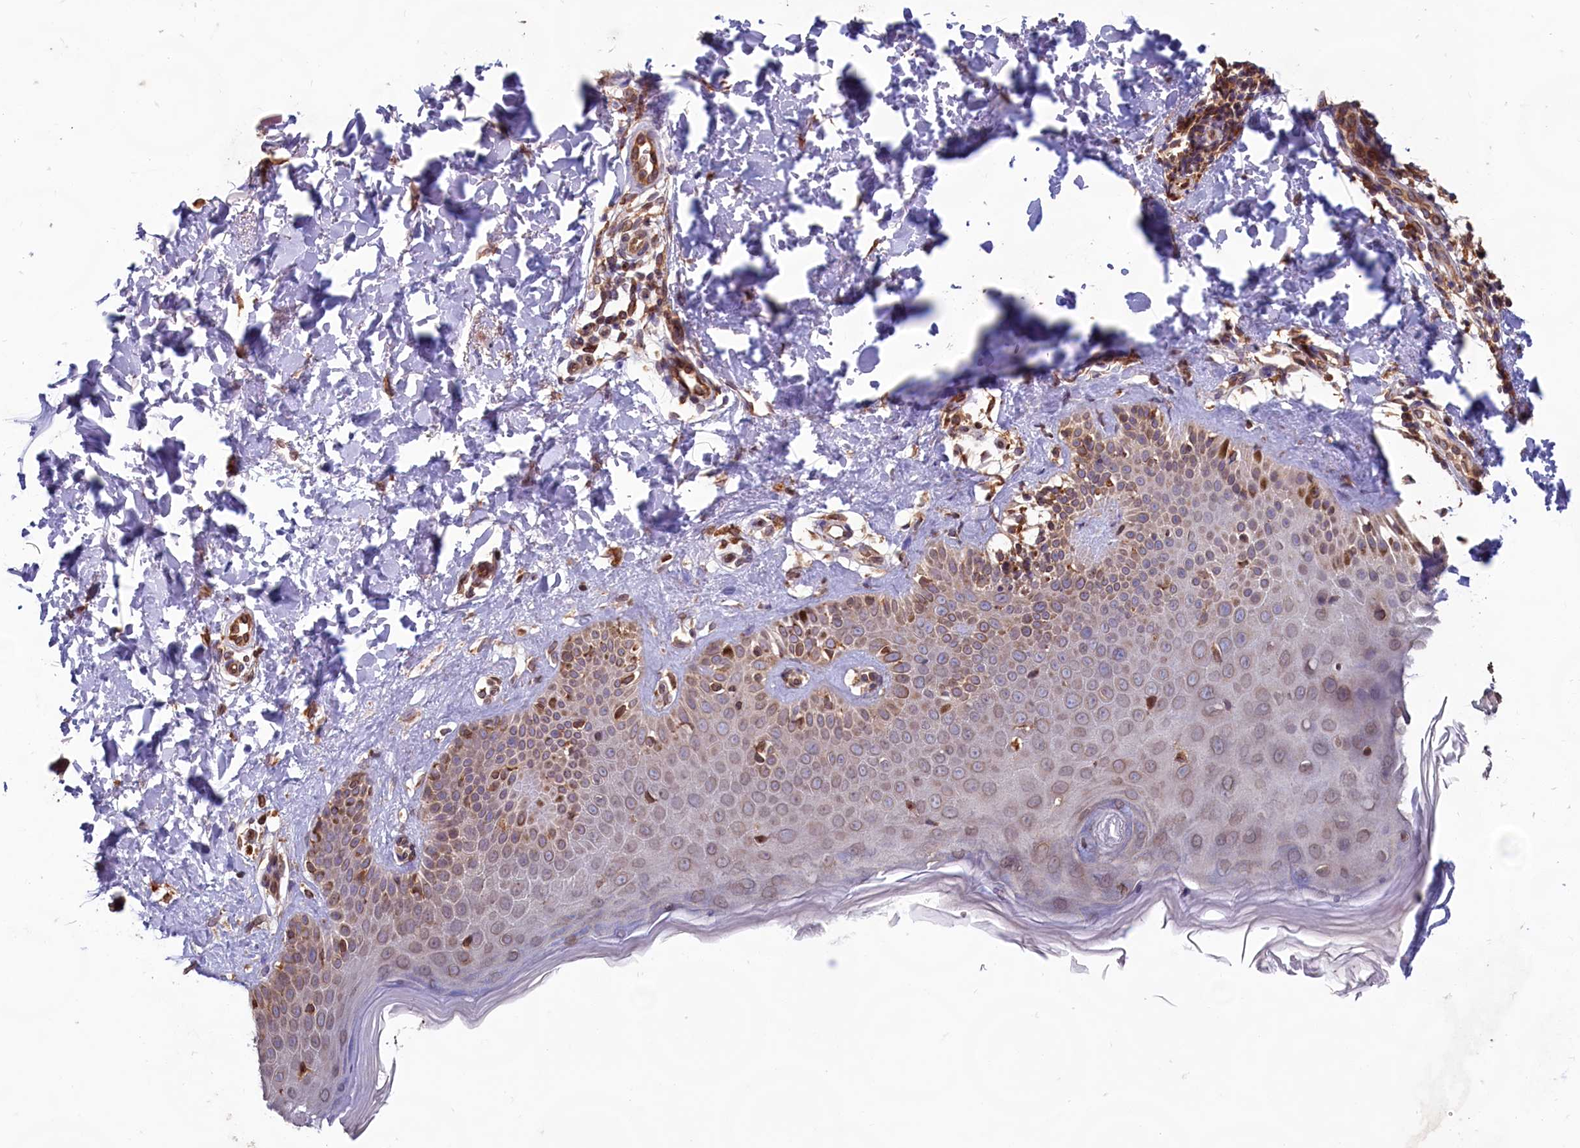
{"staining": {"intensity": "negative", "quantity": "none", "location": "none"}, "tissue": "skin", "cell_type": "Fibroblasts", "image_type": "normal", "snomed": [{"axis": "morphology", "description": "Normal tissue, NOS"}, {"axis": "topography", "description": "Skin"}], "caption": "Immunohistochemistry of normal human skin reveals no expression in fibroblasts.", "gene": "TBC1D19", "patient": {"sex": "male", "age": 52}}